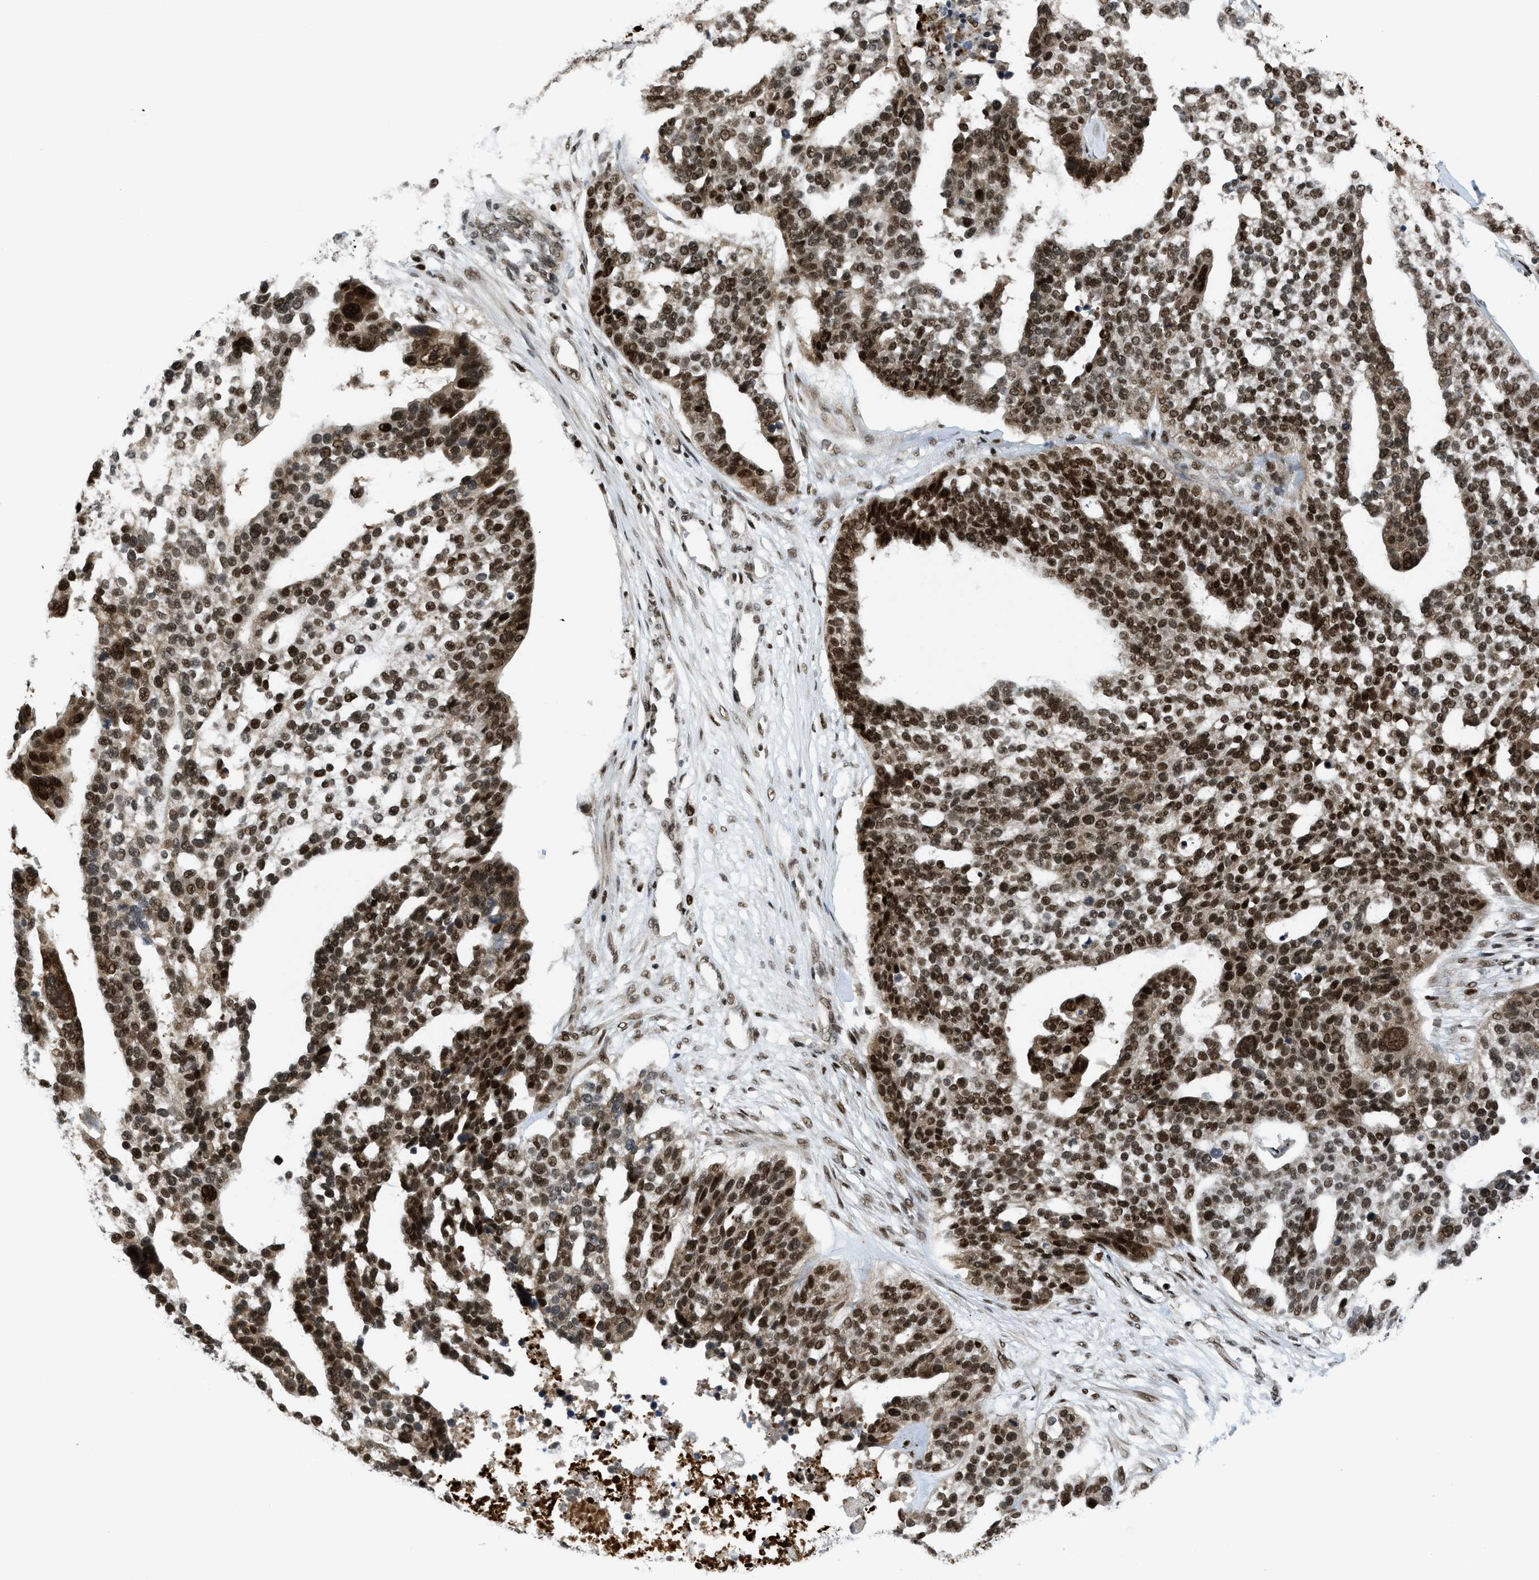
{"staining": {"intensity": "strong", "quantity": ">75%", "location": "nuclear"}, "tissue": "ovarian cancer", "cell_type": "Tumor cells", "image_type": "cancer", "snomed": [{"axis": "morphology", "description": "Cystadenocarcinoma, serous, NOS"}, {"axis": "topography", "description": "Ovary"}], "caption": "Ovarian cancer (serous cystadenocarcinoma) tissue demonstrates strong nuclear staining in about >75% of tumor cells, visualized by immunohistochemistry. The staining was performed using DAB, with brown indicating positive protein expression. Nuclei are stained blue with hematoxylin.", "gene": "RFX5", "patient": {"sex": "female", "age": 59}}